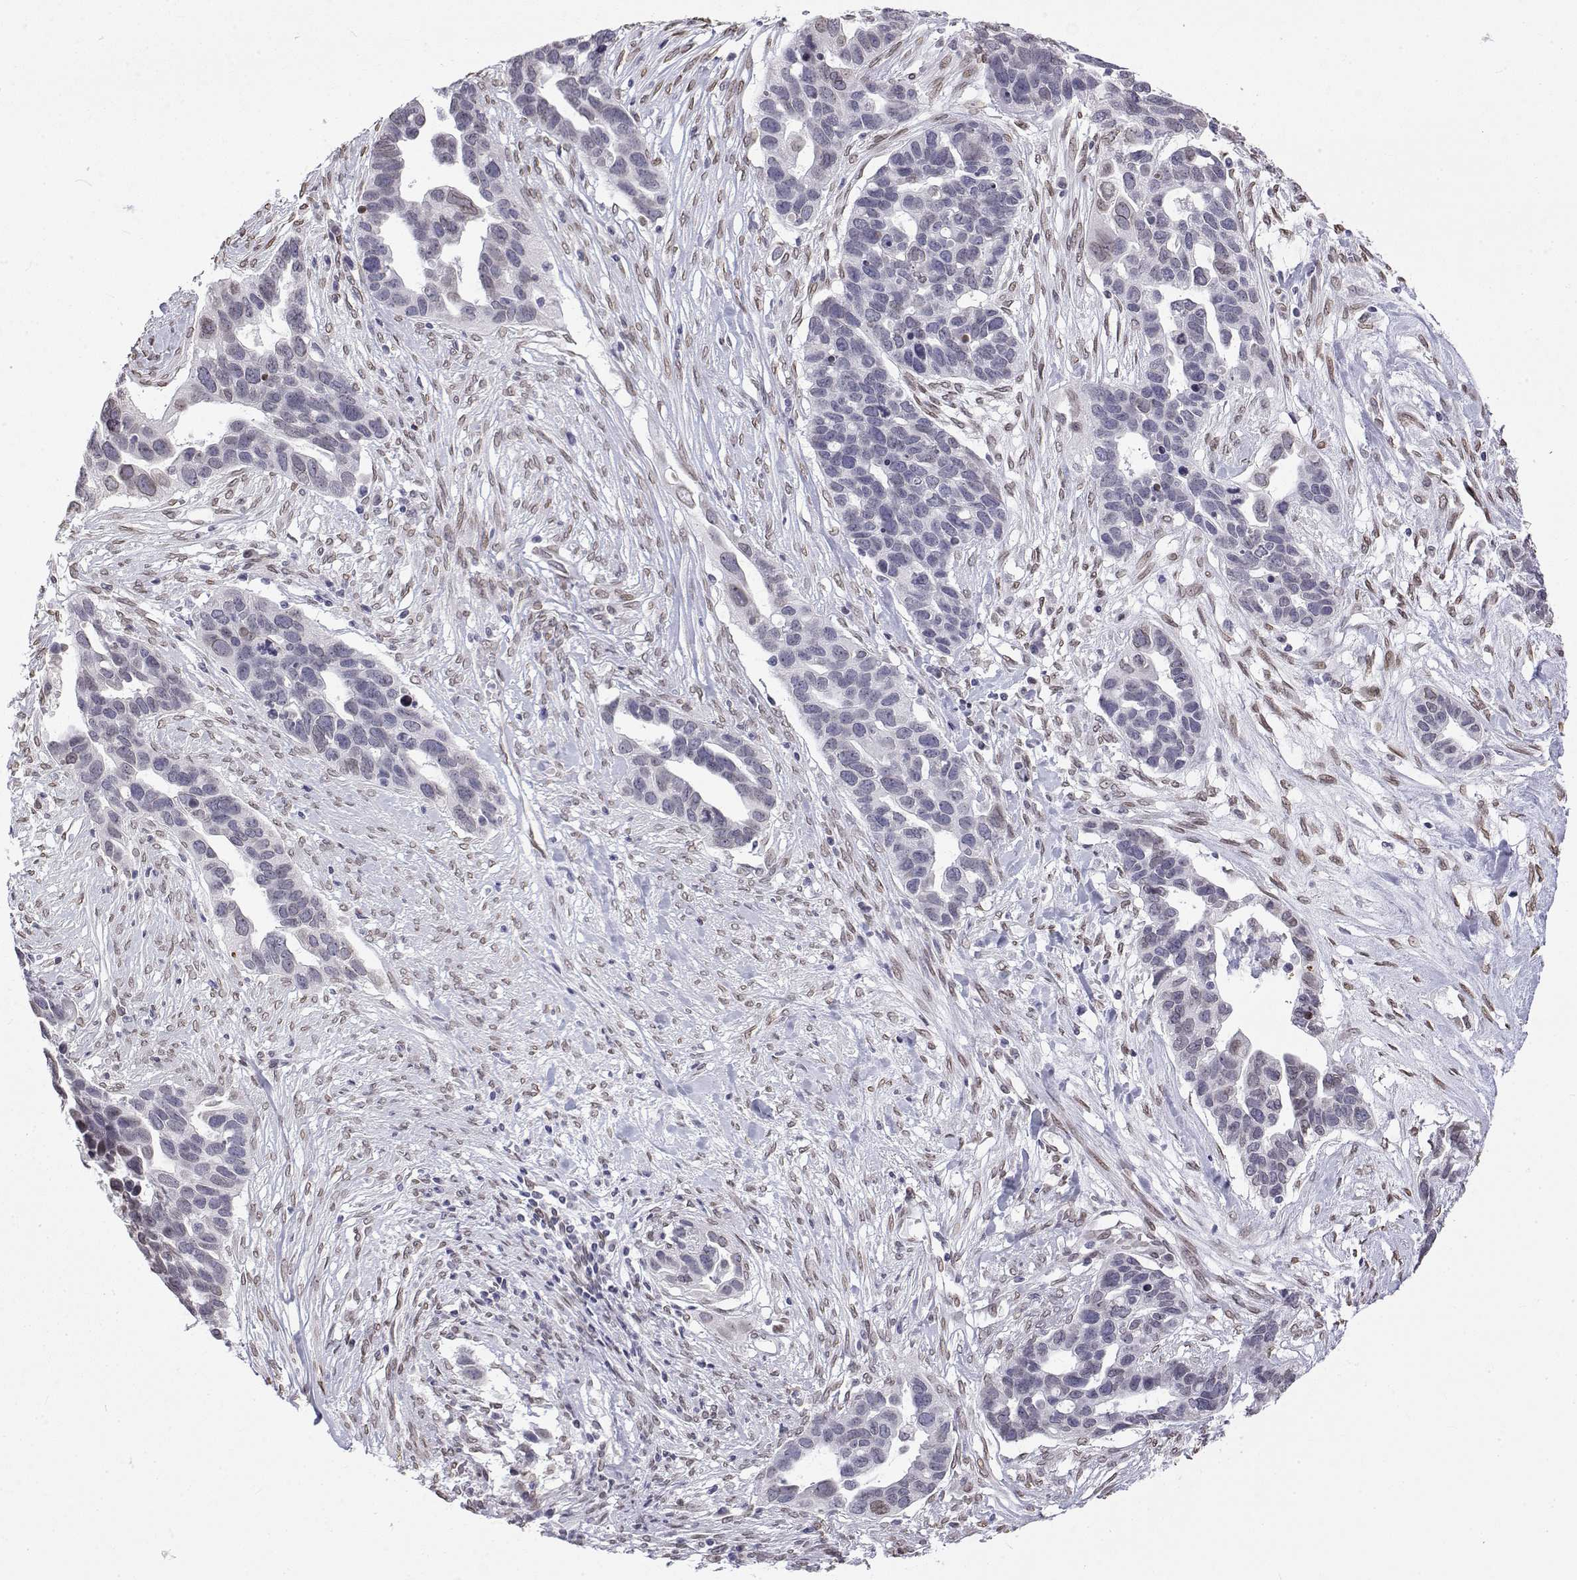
{"staining": {"intensity": "negative", "quantity": "none", "location": "none"}, "tissue": "ovarian cancer", "cell_type": "Tumor cells", "image_type": "cancer", "snomed": [{"axis": "morphology", "description": "Cystadenocarcinoma, serous, NOS"}, {"axis": "topography", "description": "Ovary"}], "caption": "Image shows no protein expression in tumor cells of serous cystadenocarcinoma (ovarian) tissue.", "gene": "ZNF532", "patient": {"sex": "female", "age": 54}}